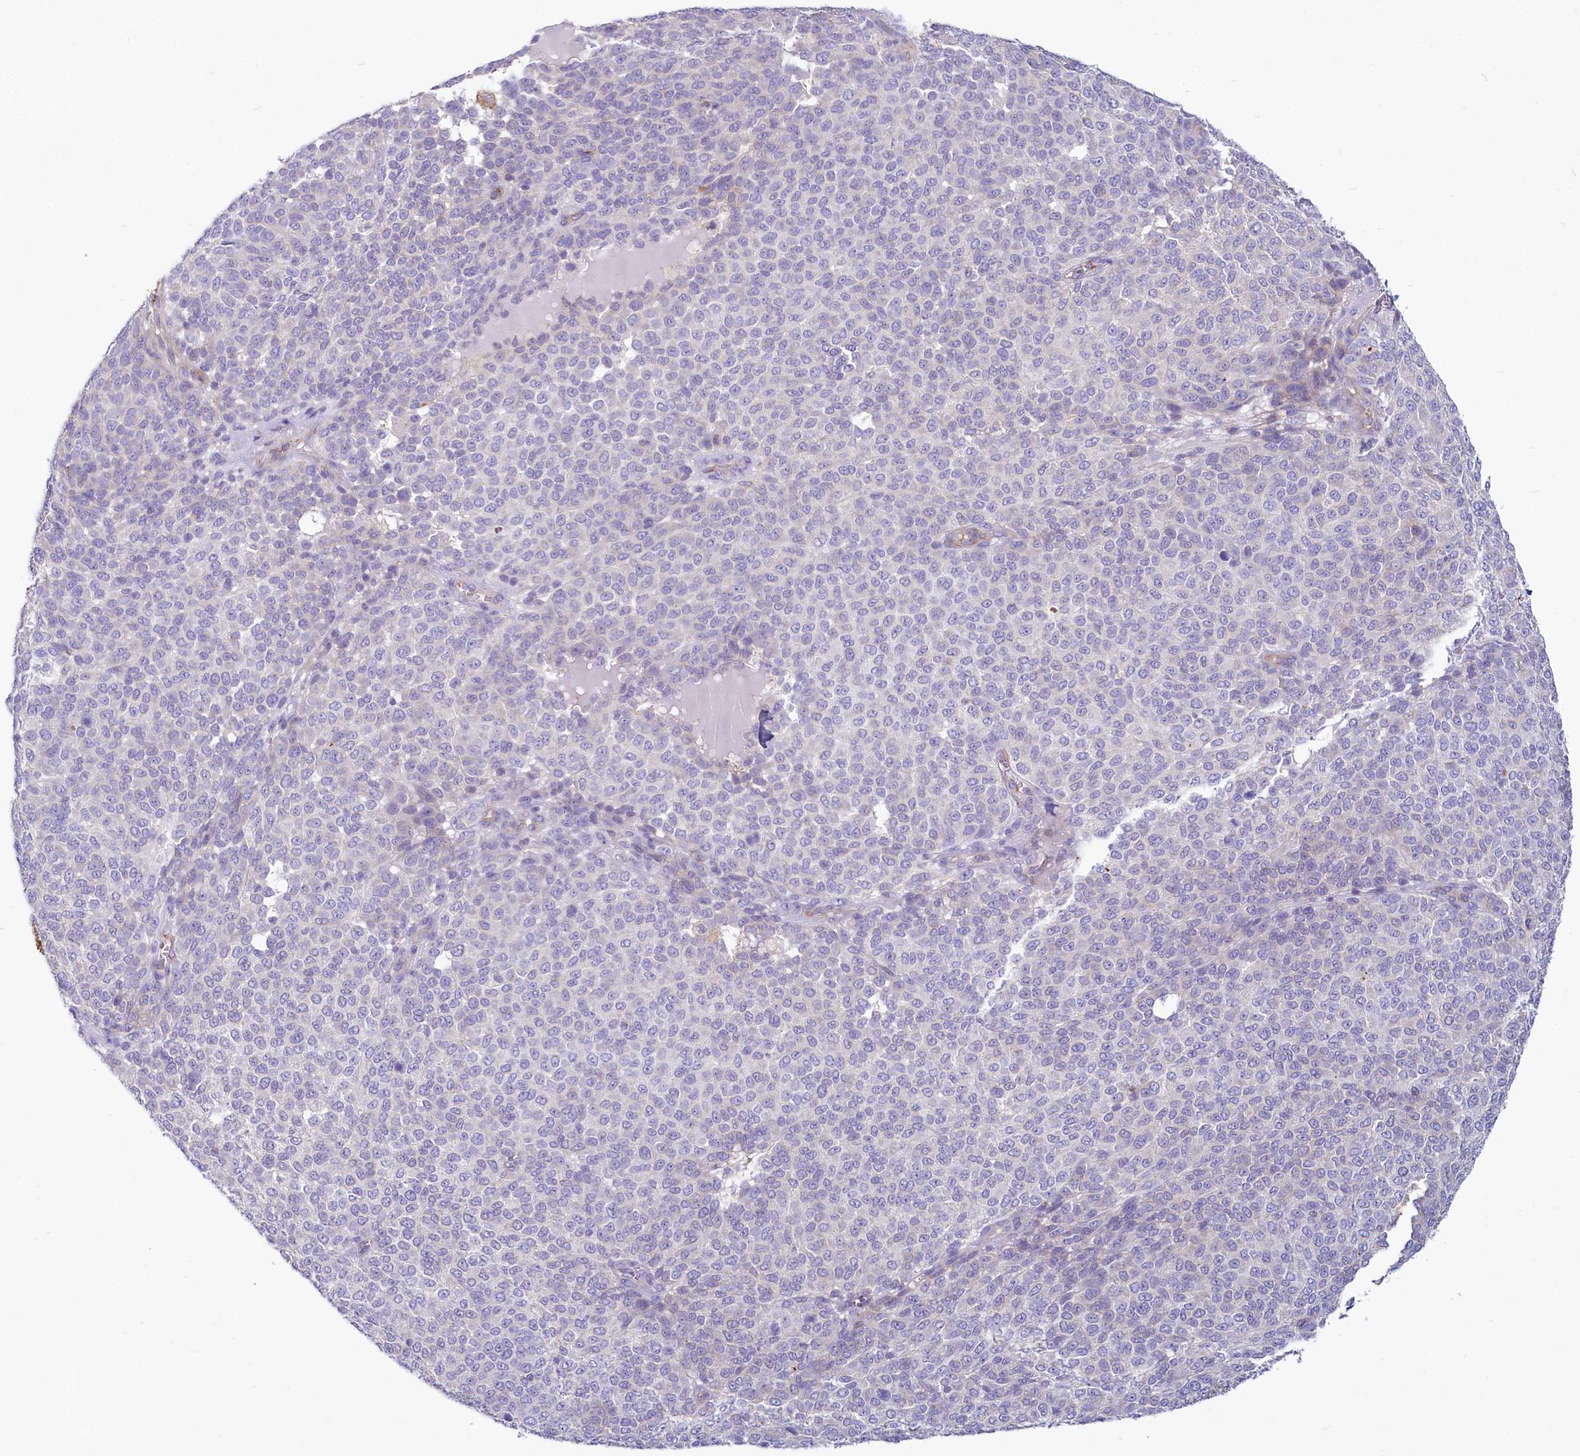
{"staining": {"intensity": "negative", "quantity": "none", "location": "none"}, "tissue": "melanoma", "cell_type": "Tumor cells", "image_type": "cancer", "snomed": [{"axis": "morphology", "description": "Malignant melanoma, NOS"}, {"axis": "topography", "description": "Skin"}], "caption": "Immunohistochemistry micrograph of human malignant melanoma stained for a protein (brown), which displays no positivity in tumor cells. The staining is performed using DAB brown chromogen with nuclei counter-stained in using hematoxylin.", "gene": "LMOD3", "patient": {"sex": "male", "age": 49}}